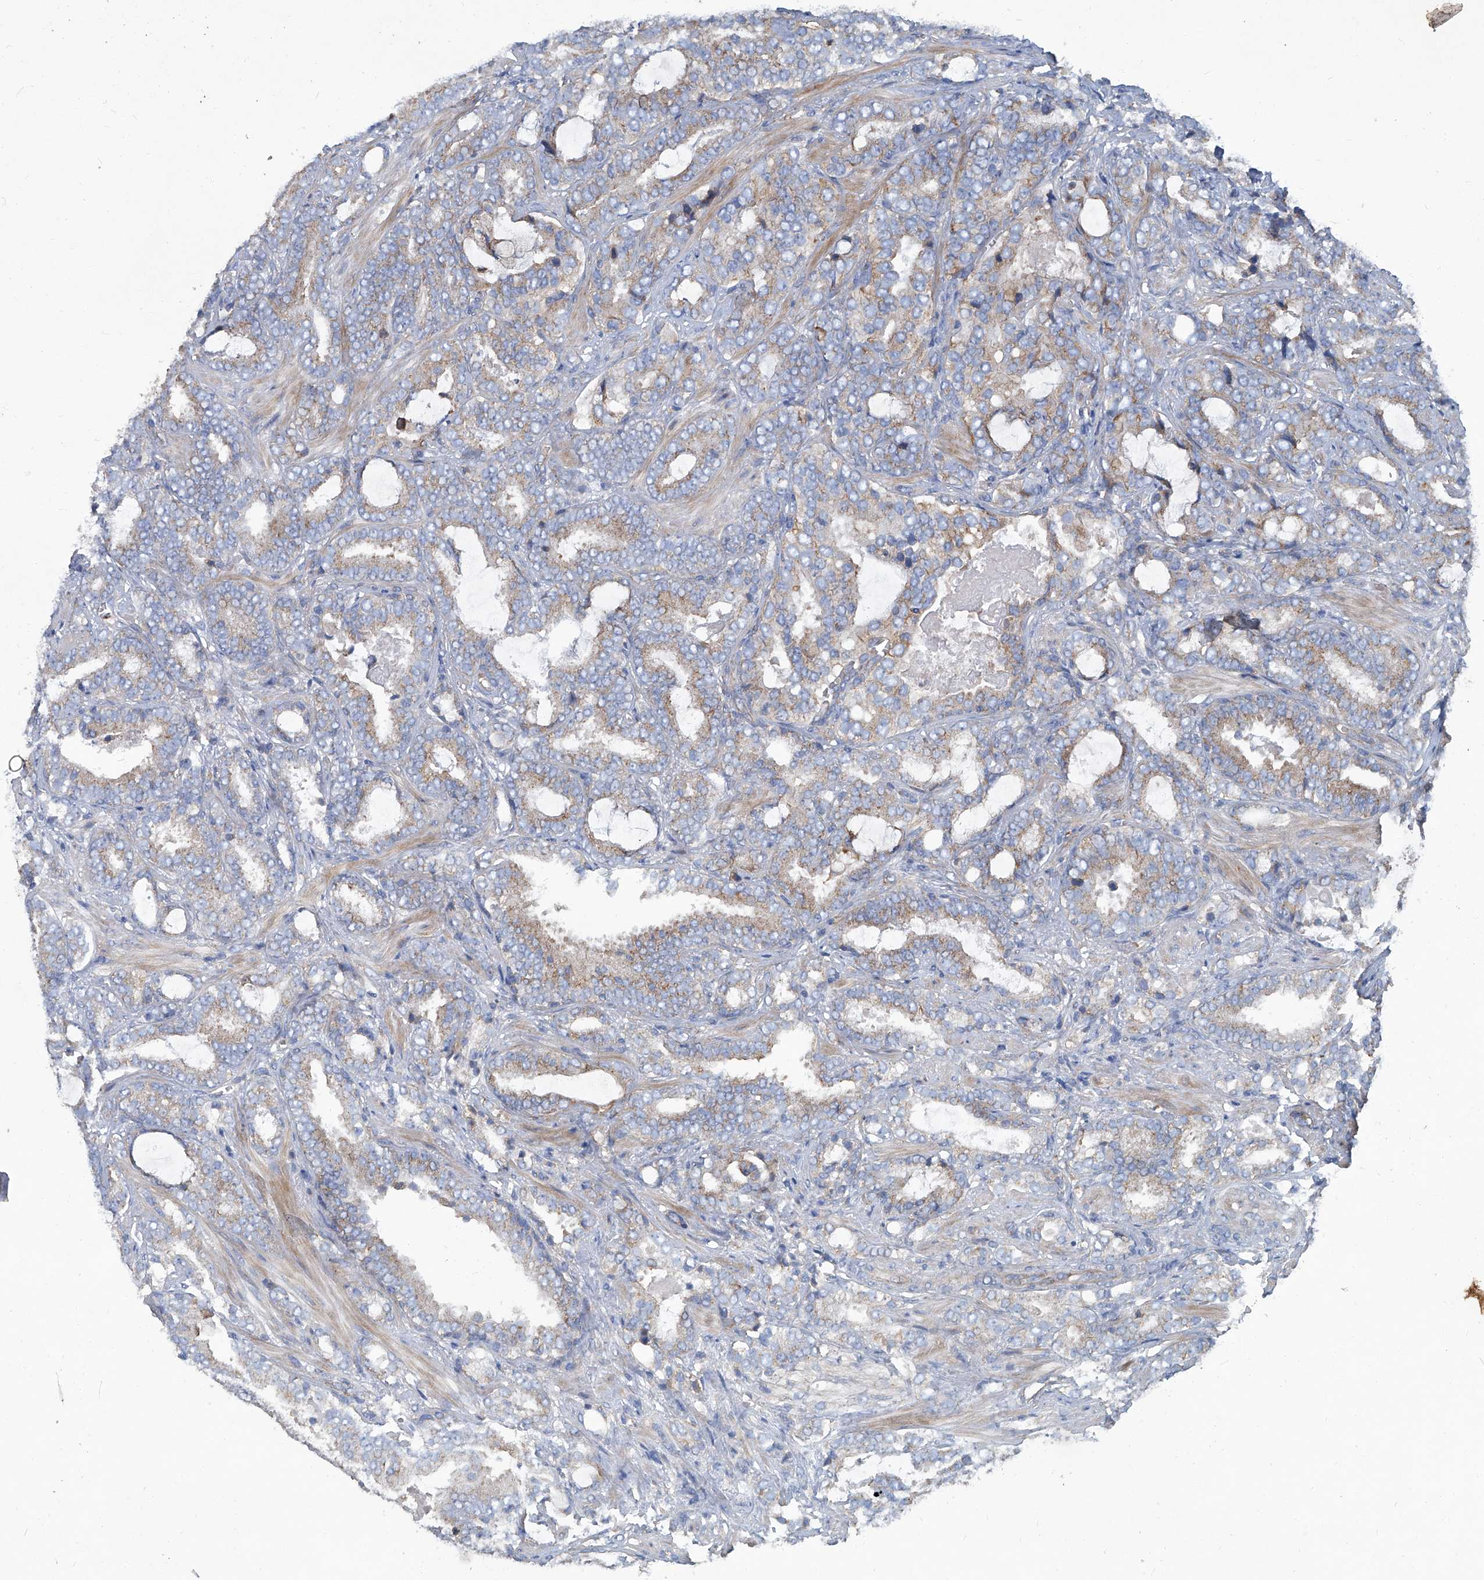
{"staining": {"intensity": "weak", "quantity": "25%-75%", "location": "cytoplasmic/membranous"}, "tissue": "prostate cancer", "cell_type": "Tumor cells", "image_type": "cancer", "snomed": [{"axis": "morphology", "description": "Adenocarcinoma, High grade"}, {"axis": "topography", "description": "Prostate and seminal vesicle, NOS"}], "caption": "Tumor cells display low levels of weak cytoplasmic/membranous staining in about 25%-75% of cells in high-grade adenocarcinoma (prostate). The staining was performed using DAB (3,3'-diaminobenzidine), with brown indicating positive protein expression. Nuclei are stained blue with hematoxylin.", "gene": "PIGH", "patient": {"sex": "male", "age": 67}}